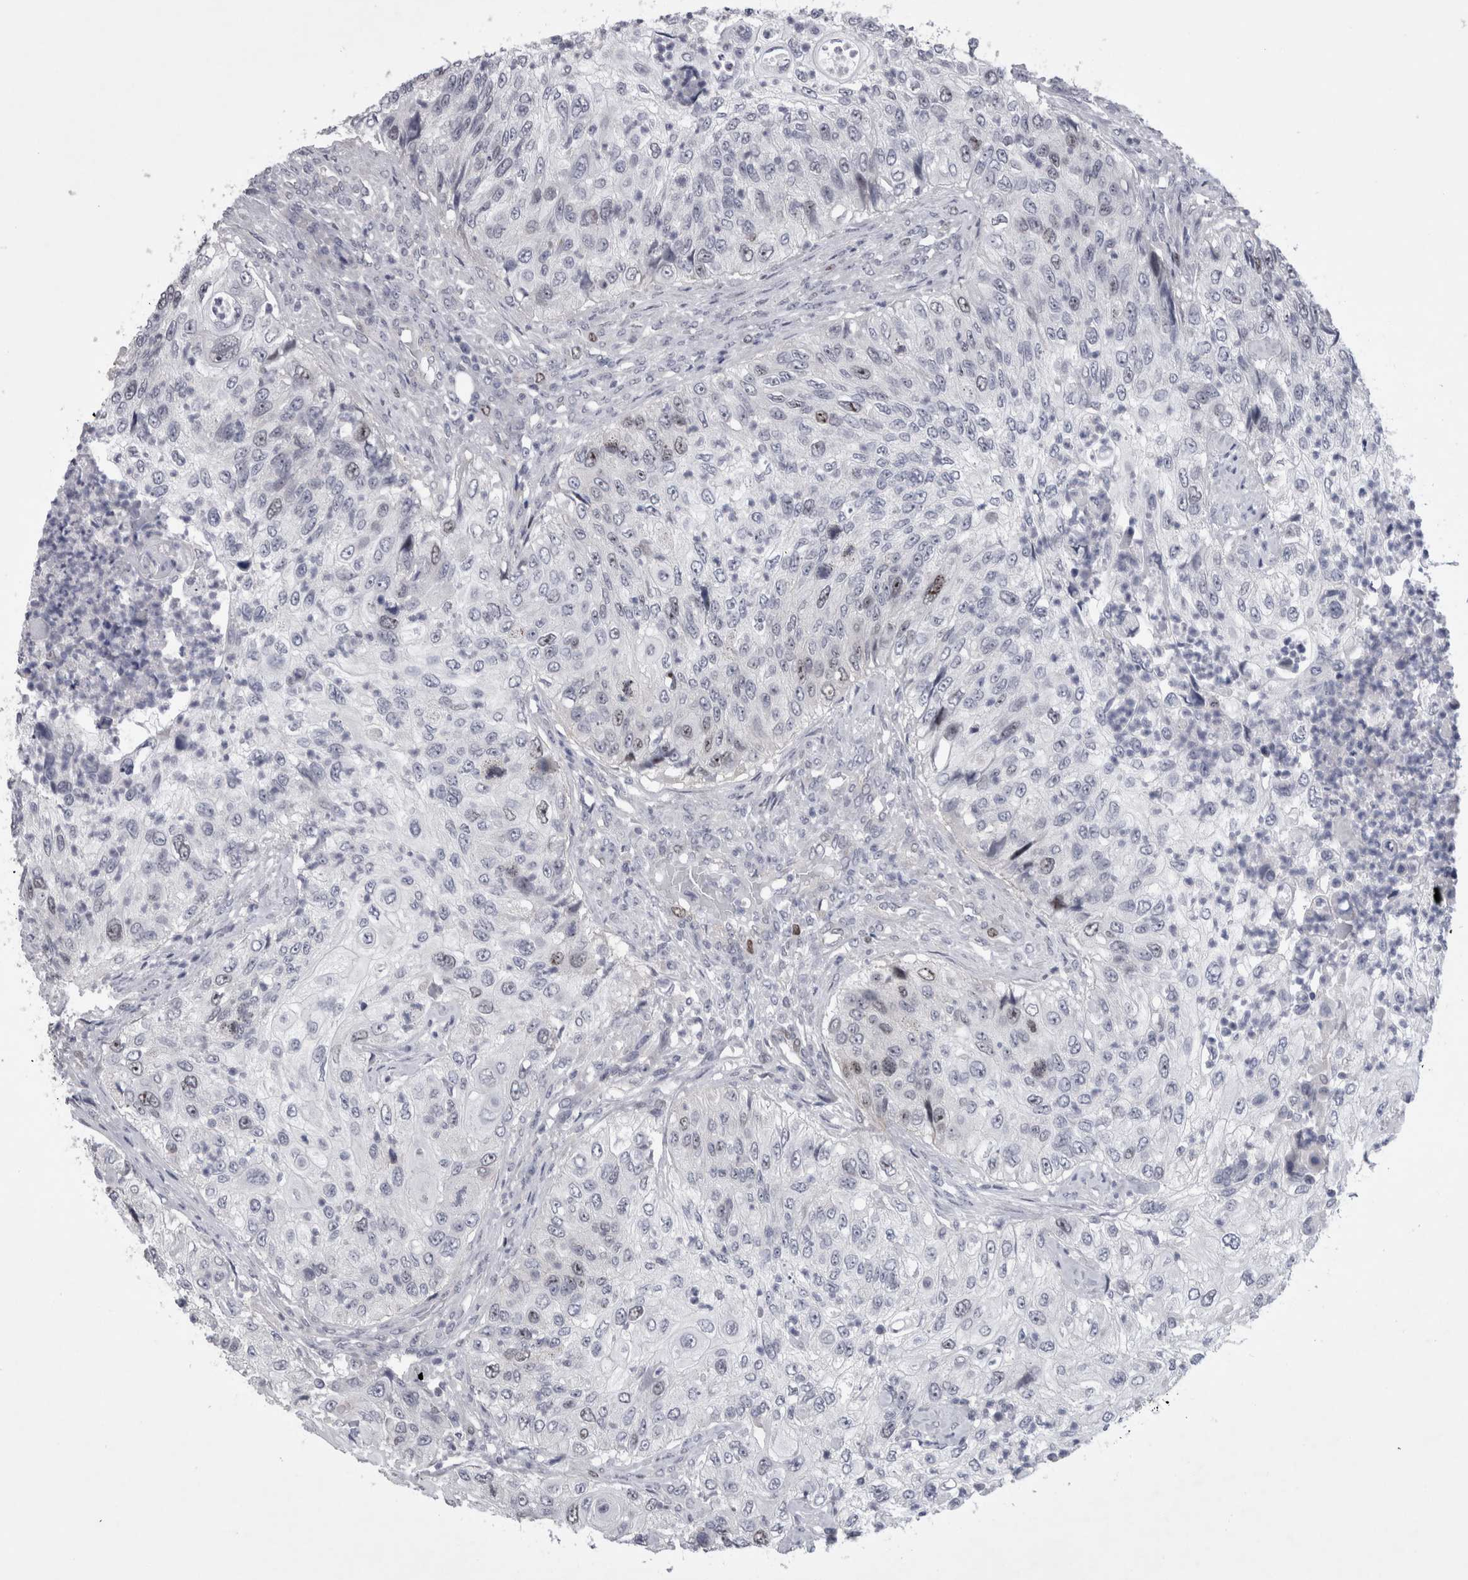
{"staining": {"intensity": "negative", "quantity": "none", "location": "none"}, "tissue": "urothelial cancer", "cell_type": "Tumor cells", "image_type": "cancer", "snomed": [{"axis": "morphology", "description": "Urothelial carcinoma, High grade"}, {"axis": "topography", "description": "Urinary bladder"}], "caption": "There is no significant positivity in tumor cells of urothelial cancer. (IHC, brightfield microscopy, high magnification).", "gene": "KIF18B", "patient": {"sex": "female", "age": 60}}